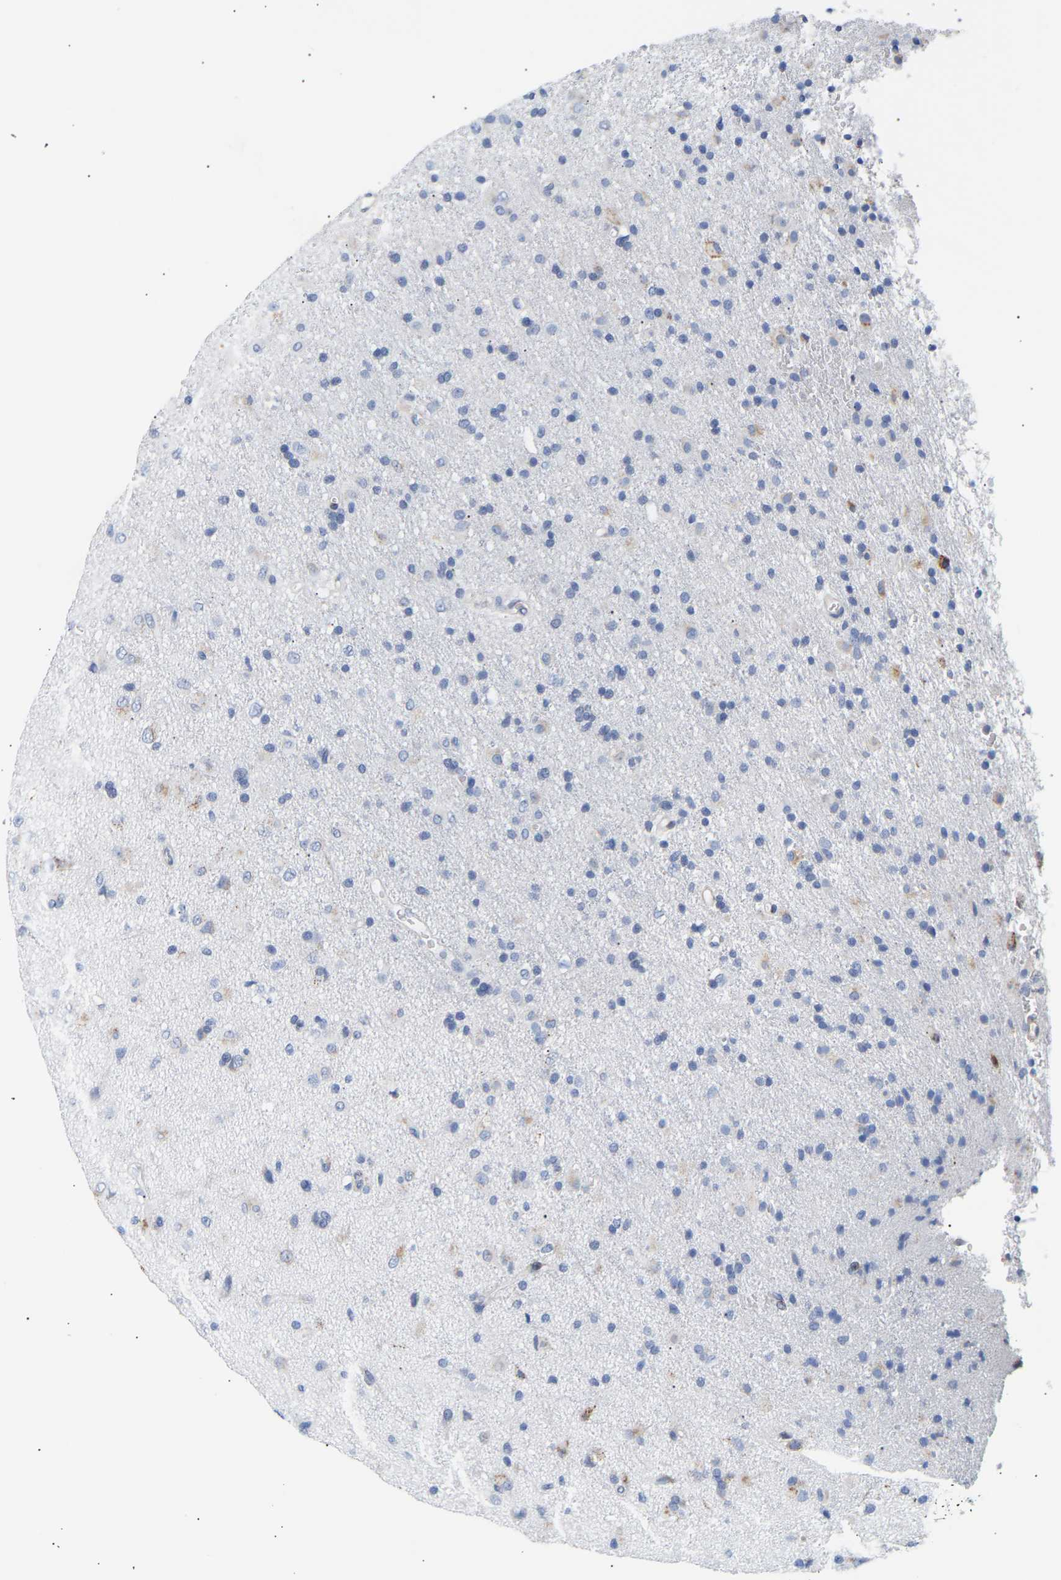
{"staining": {"intensity": "negative", "quantity": "none", "location": "none"}, "tissue": "glioma", "cell_type": "Tumor cells", "image_type": "cancer", "snomed": [{"axis": "morphology", "description": "Glioma, malignant, Low grade"}, {"axis": "topography", "description": "Brain"}], "caption": "IHC micrograph of neoplastic tissue: malignant glioma (low-grade) stained with DAB (3,3'-diaminobenzidine) reveals no significant protein positivity in tumor cells.", "gene": "IGFBP7", "patient": {"sex": "male", "age": 65}}